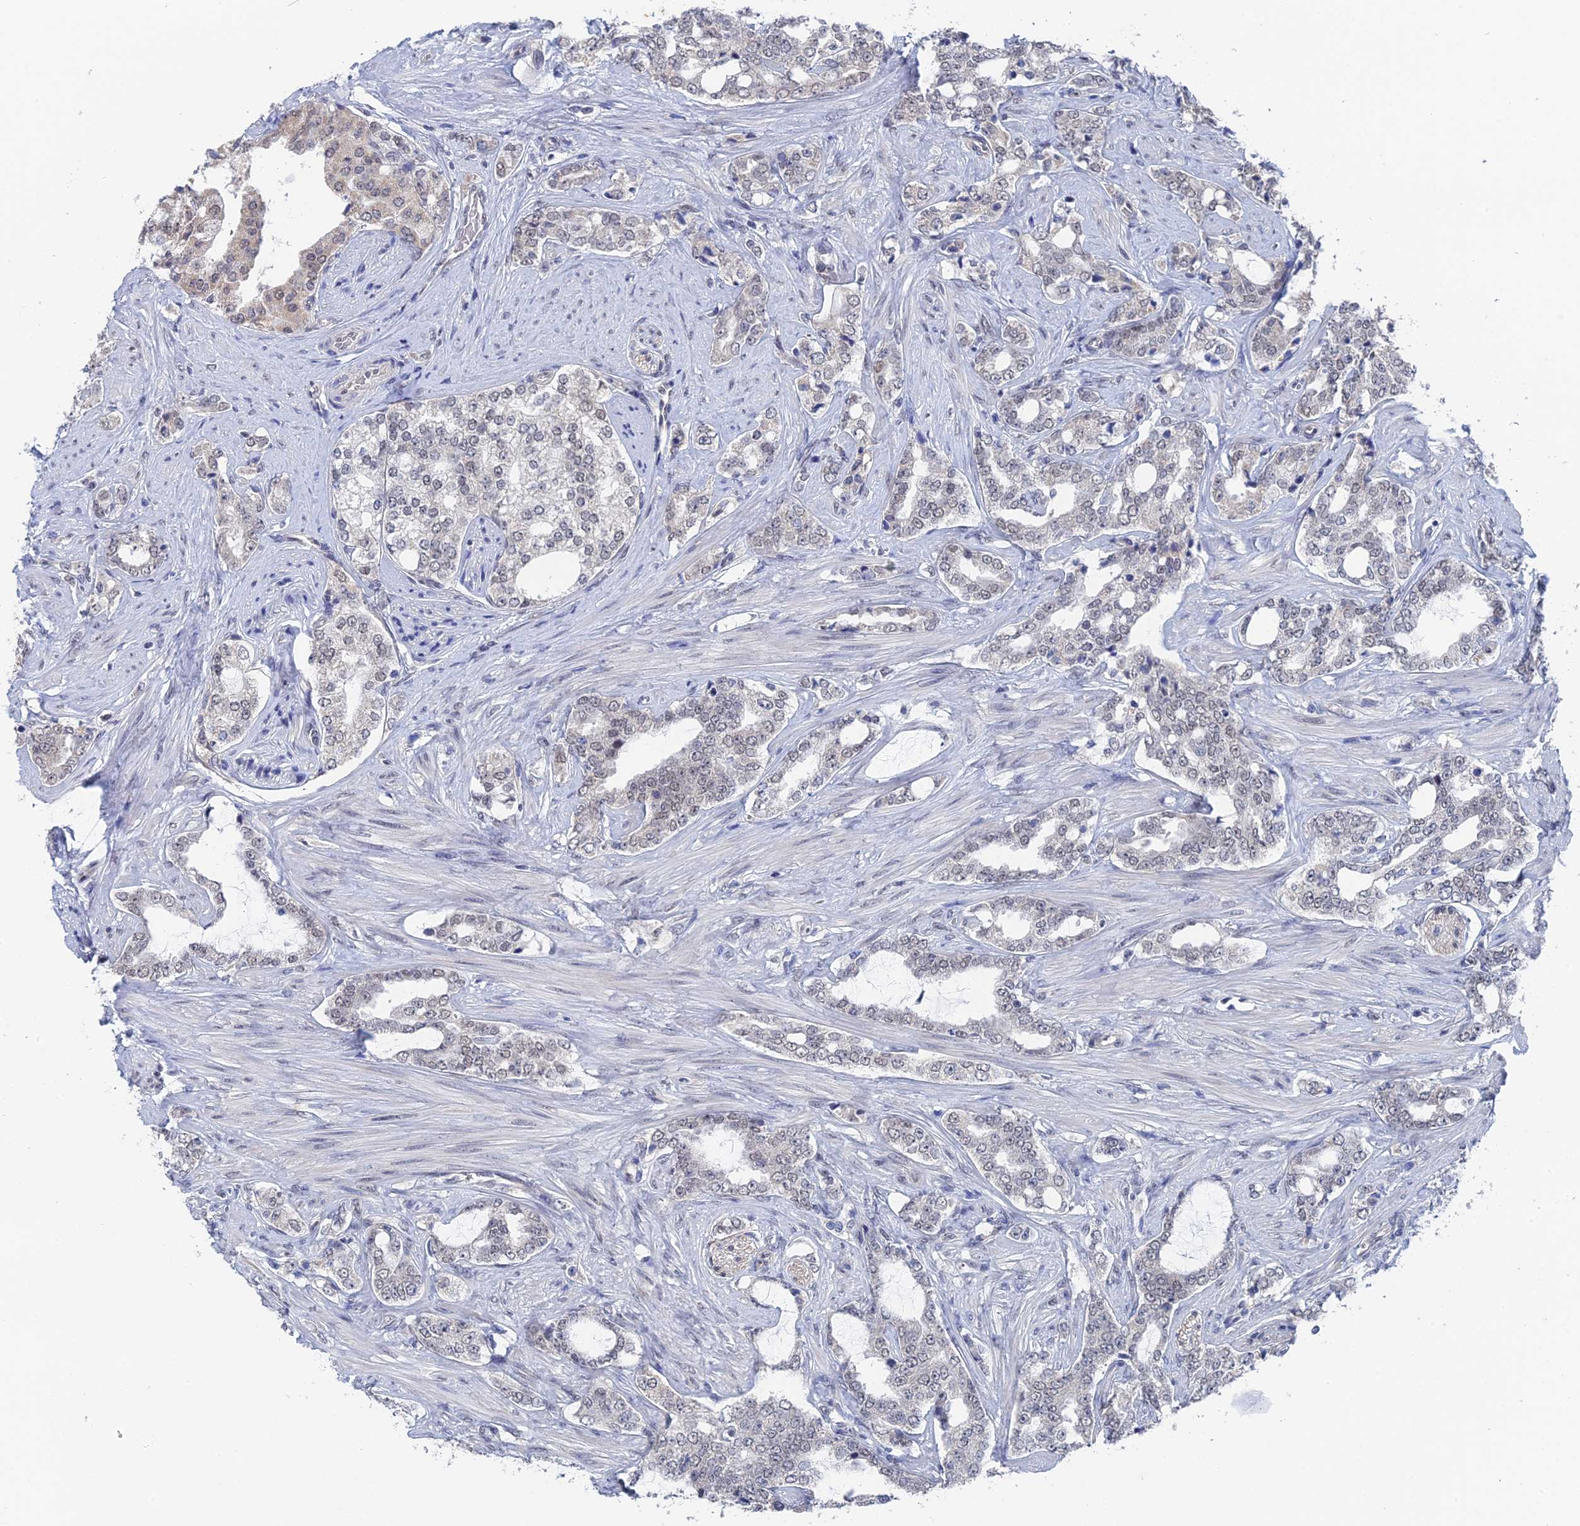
{"staining": {"intensity": "weak", "quantity": "<25%", "location": "nuclear"}, "tissue": "prostate cancer", "cell_type": "Tumor cells", "image_type": "cancer", "snomed": [{"axis": "morphology", "description": "Adenocarcinoma, High grade"}, {"axis": "topography", "description": "Prostate"}], "caption": "Tumor cells show no significant staining in prostate cancer.", "gene": "TSSC4", "patient": {"sex": "male", "age": 64}}